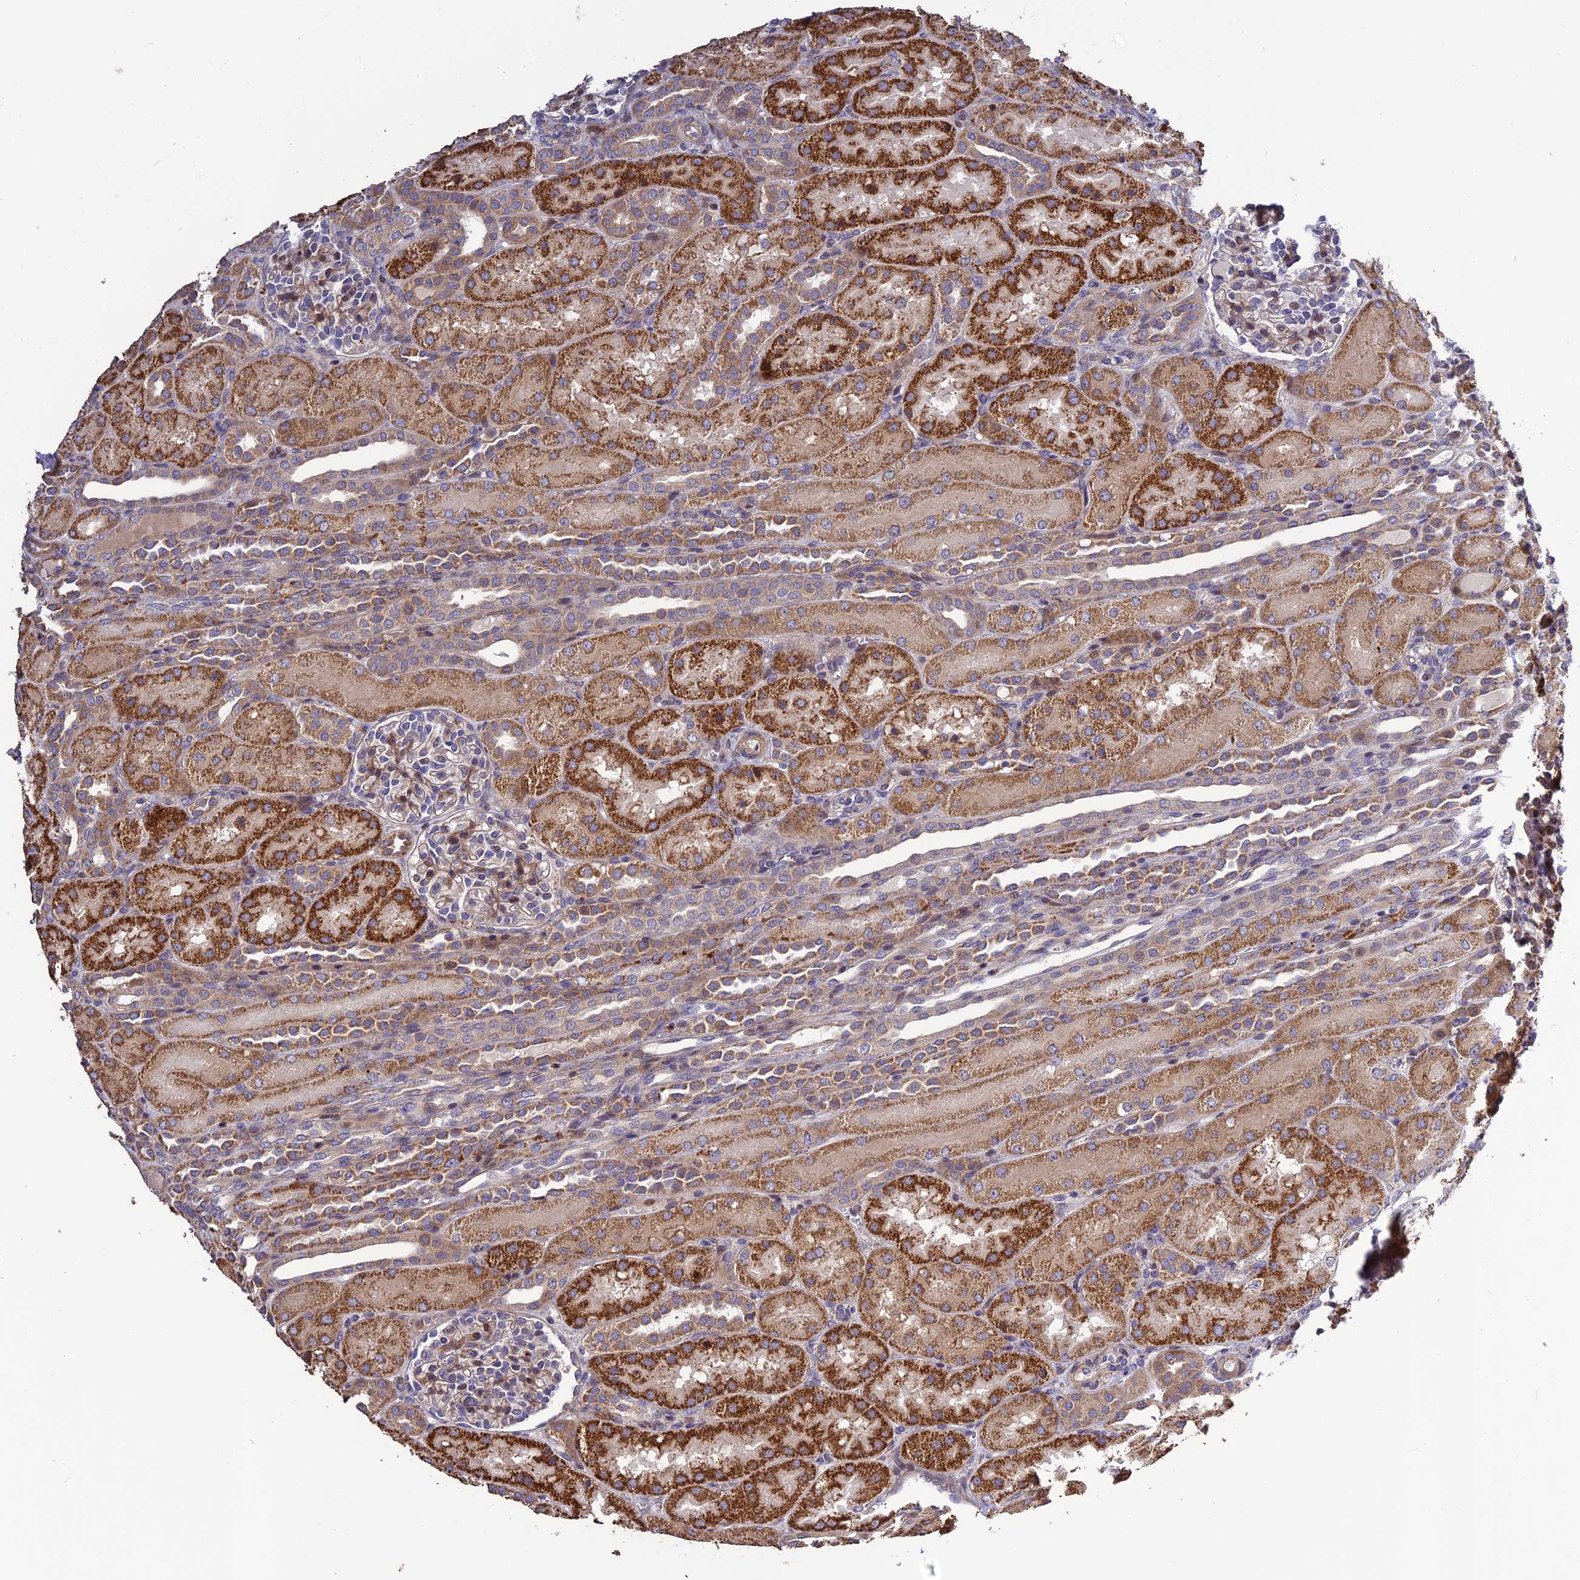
{"staining": {"intensity": "negative", "quantity": "none", "location": "none"}, "tissue": "kidney", "cell_type": "Cells in glomeruli", "image_type": "normal", "snomed": [{"axis": "morphology", "description": "Normal tissue, NOS"}, {"axis": "topography", "description": "Kidney"}], "caption": "The histopathology image exhibits no staining of cells in glomeruli in benign kidney.", "gene": "SPG21", "patient": {"sex": "male", "age": 1}}